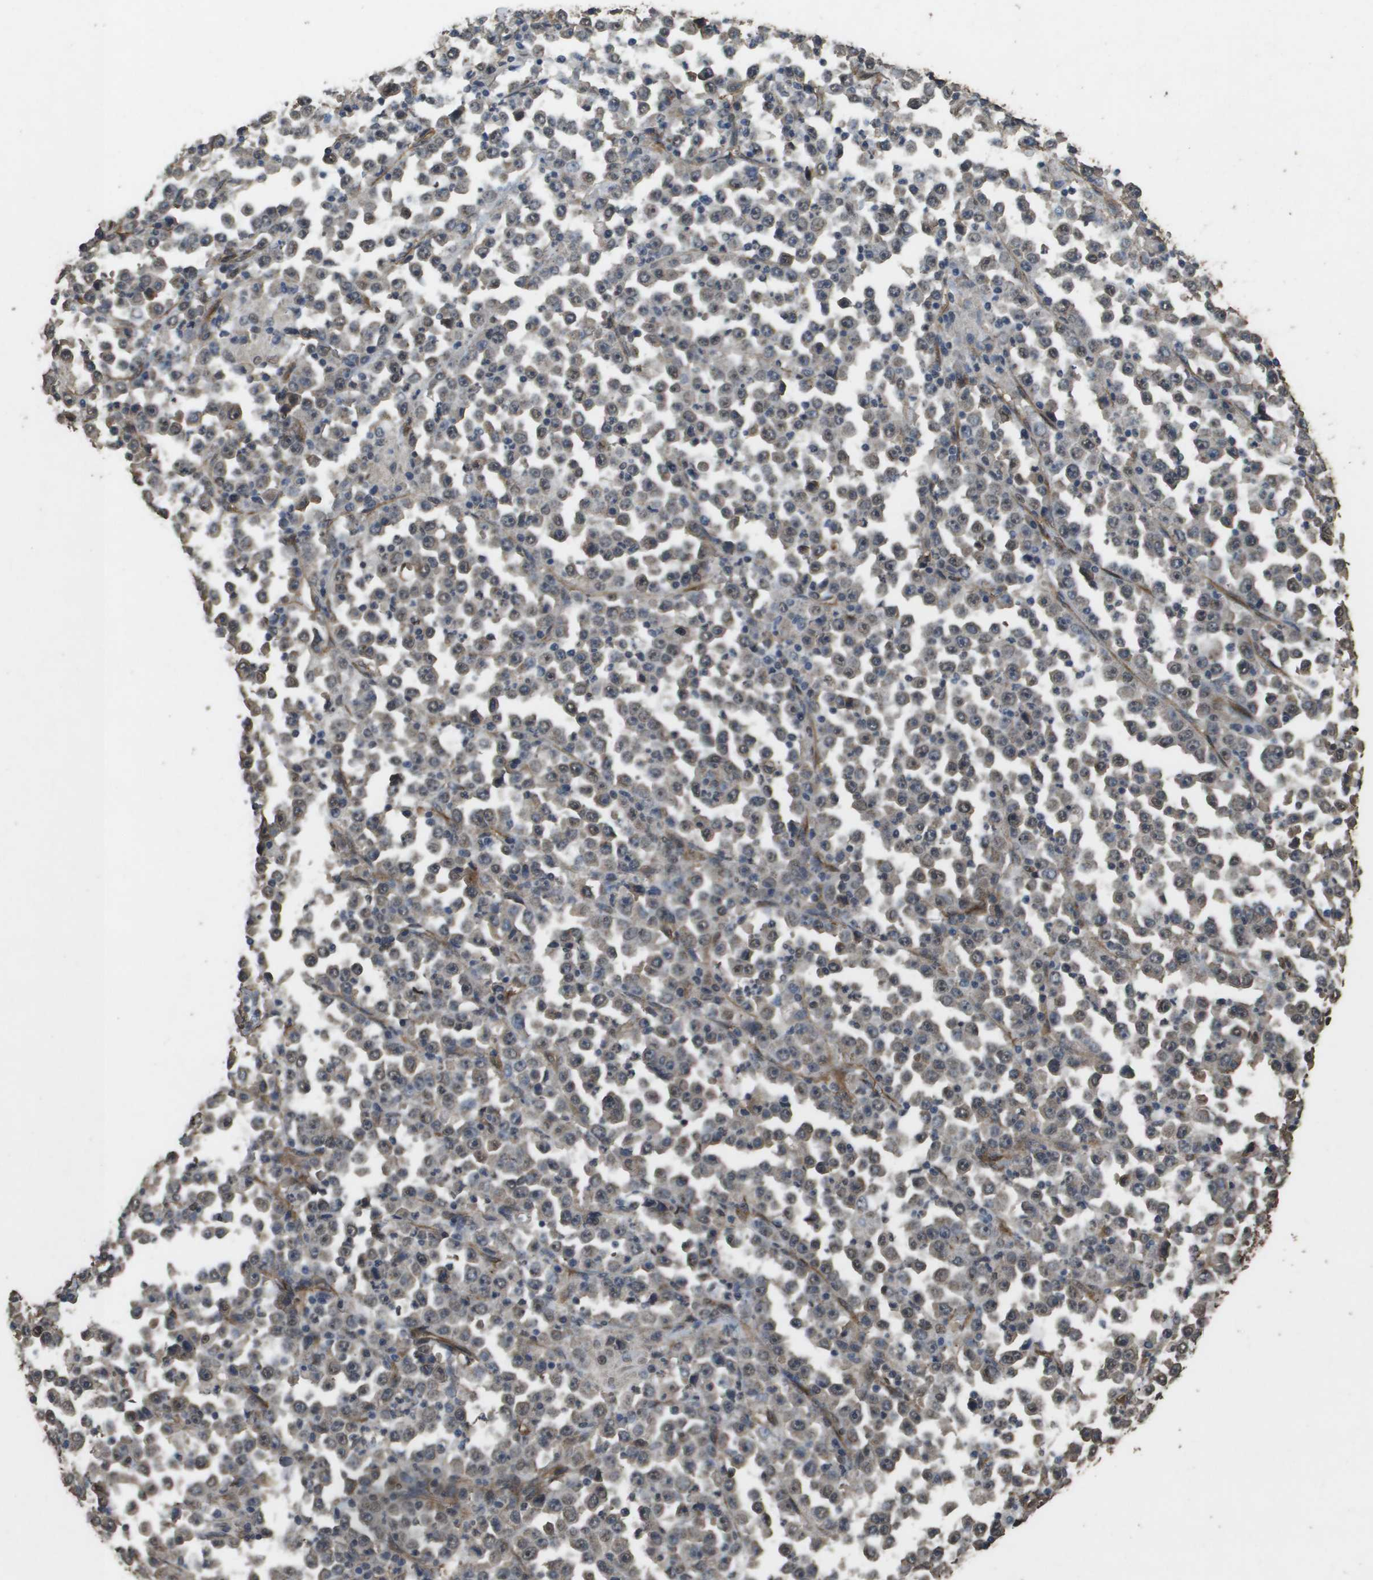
{"staining": {"intensity": "weak", "quantity": "25%-75%", "location": "cytoplasmic/membranous,nuclear"}, "tissue": "stomach cancer", "cell_type": "Tumor cells", "image_type": "cancer", "snomed": [{"axis": "morphology", "description": "Normal tissue, NOS"}, {"axis": "morphology", "description": "Adenocarcinoma, NOS"}, {"axis": "topography", "description": "Stomach, upper"}, {"axis": "topography", "description": "Stomach"}], "caption": "This image reveals stomach cancer stained with immunohistochemistry to label a protein in brown. The cytoplasmic/membranous and nuclear of tumor cells show weak positivity for the protein. Nuclei are counter-stained blue.", "gene": "AAMP", "patient": {"sex": "male", "age": 59}}